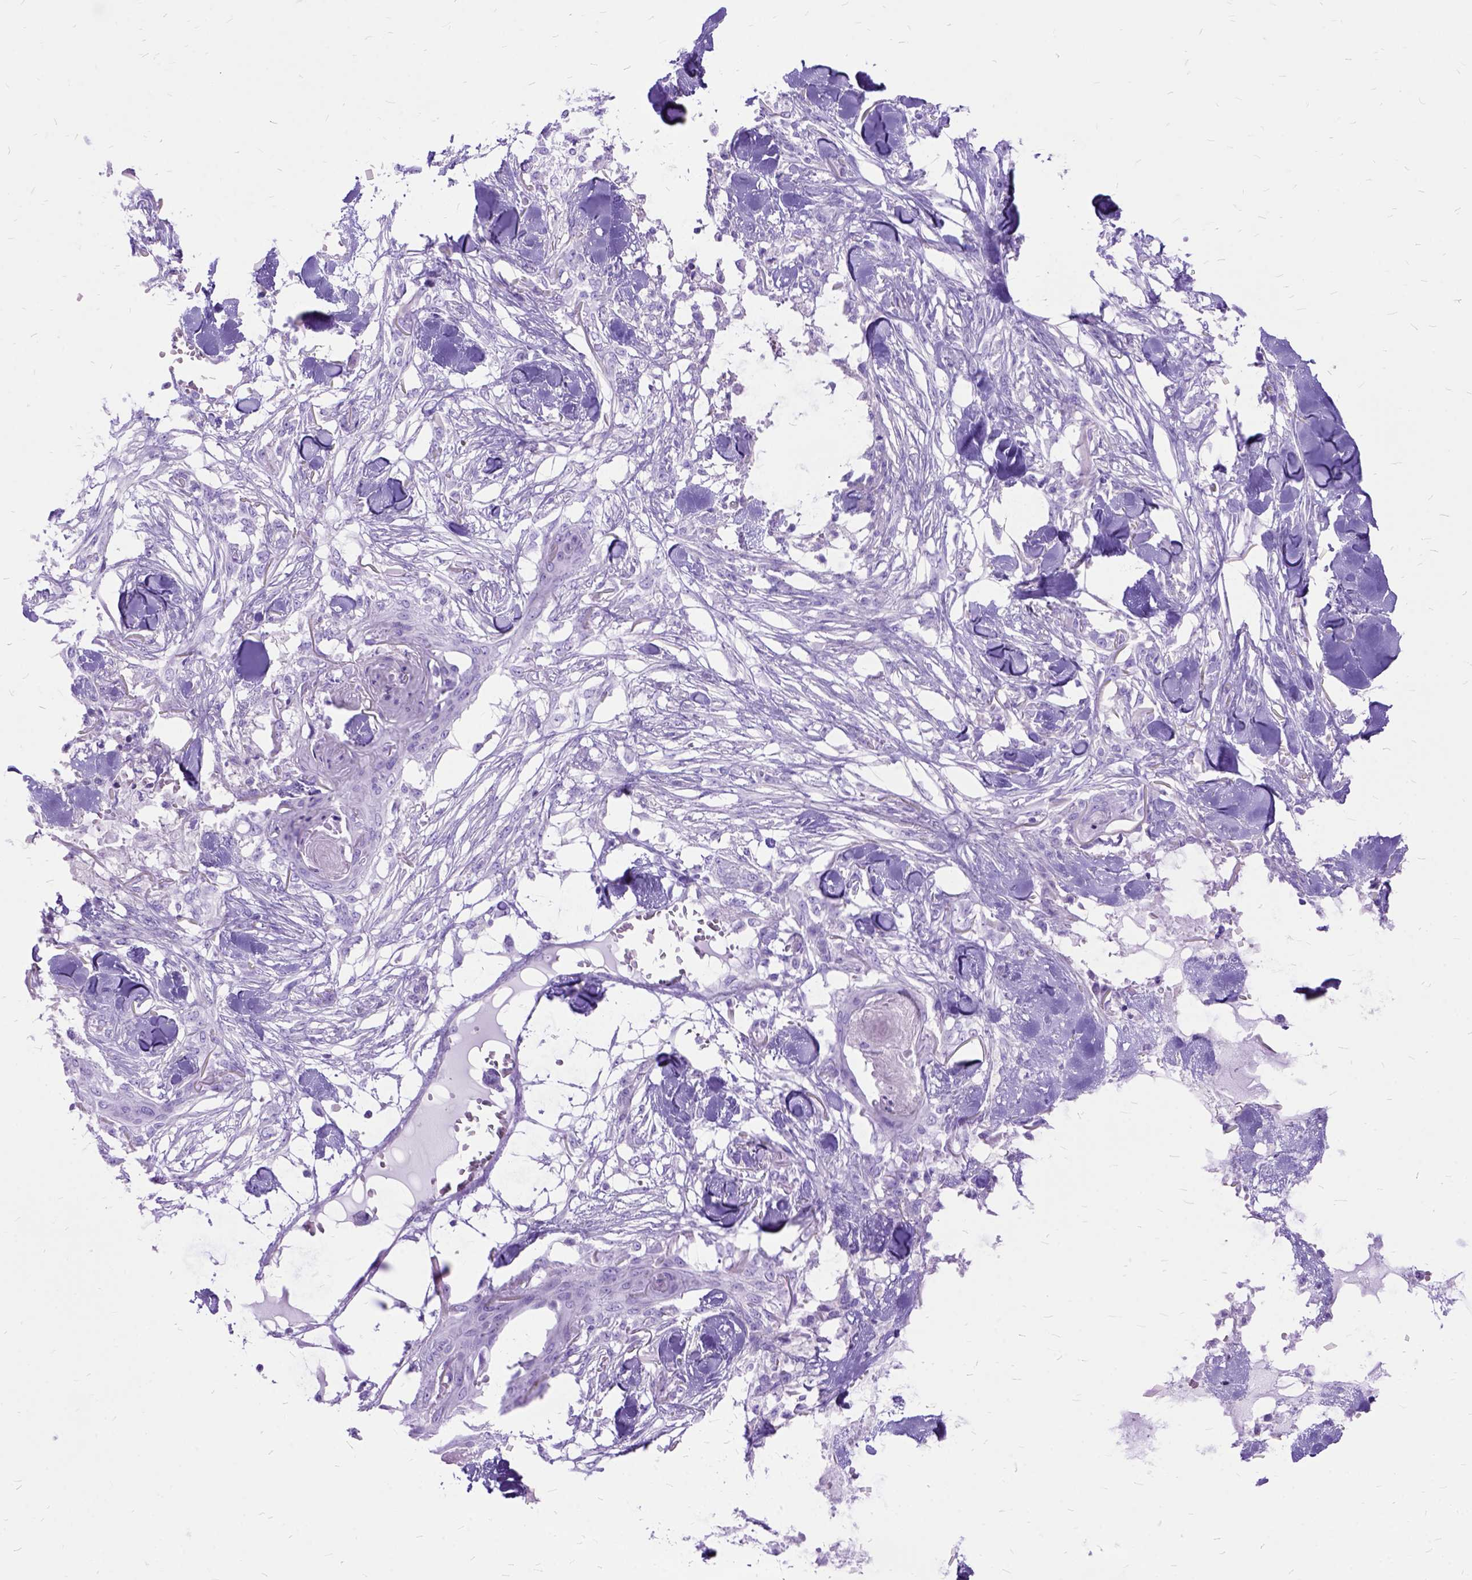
{"staining": {"intensity": "negative", "quantity": "none", "location": "none"}, "tissue": "skin cancer", "cell_type": "Tumor cells", "image_type": "cancer", "snomed": [{"axis": "morphology", "description": "Squamous cell carcinoma, NOS"}, {"axis": "topography", "description": "Skin"}], "caption": "There is no significant staining in tumor cells of skin cancer (squamous cell carcinoma).", "gene": "ARL9", "patient": {"sex": "female", "age": 59}}